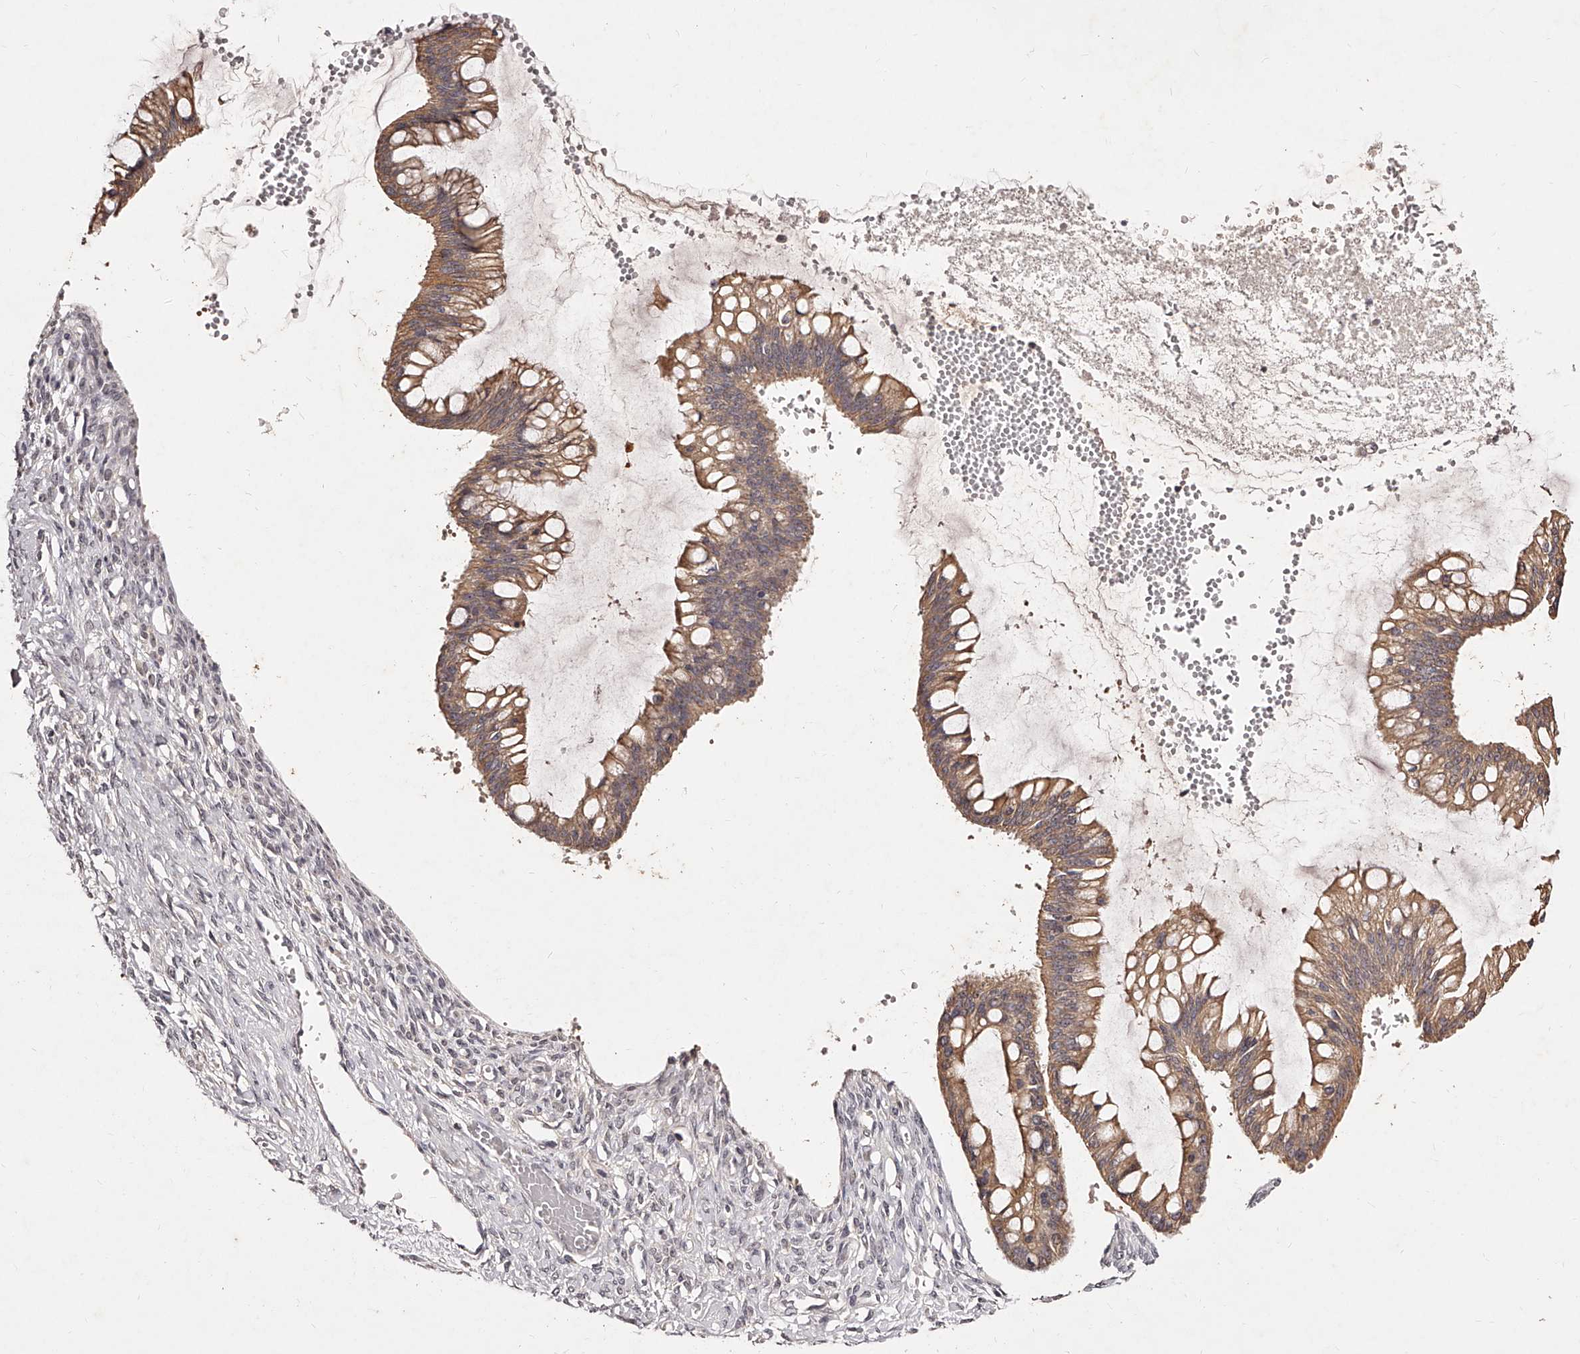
{"staining": {"intensity": "moderate", "quantity": ">75%", "location": "cytoplasmic/membranous"}, "tissue": "ovarian cancer", "cell_type": "Tumor cells", "image_type": "cancer", "snomed": [{"axis": "morphology", "description": "Cystadenocarcinoma, mucinous, NOS"}, {"axis": "topography", "description": "Ovary"}], "caption": "There is medium levels of moderate cytoplasmic/membranous positivity in tumor cells of mucinous cystadenocarcinoma (ovarian), as demonstrated by immunohistochemical staining (brown color).", "gene": "PHACTR1", "patient": {"sex": "female", "age": 73}}